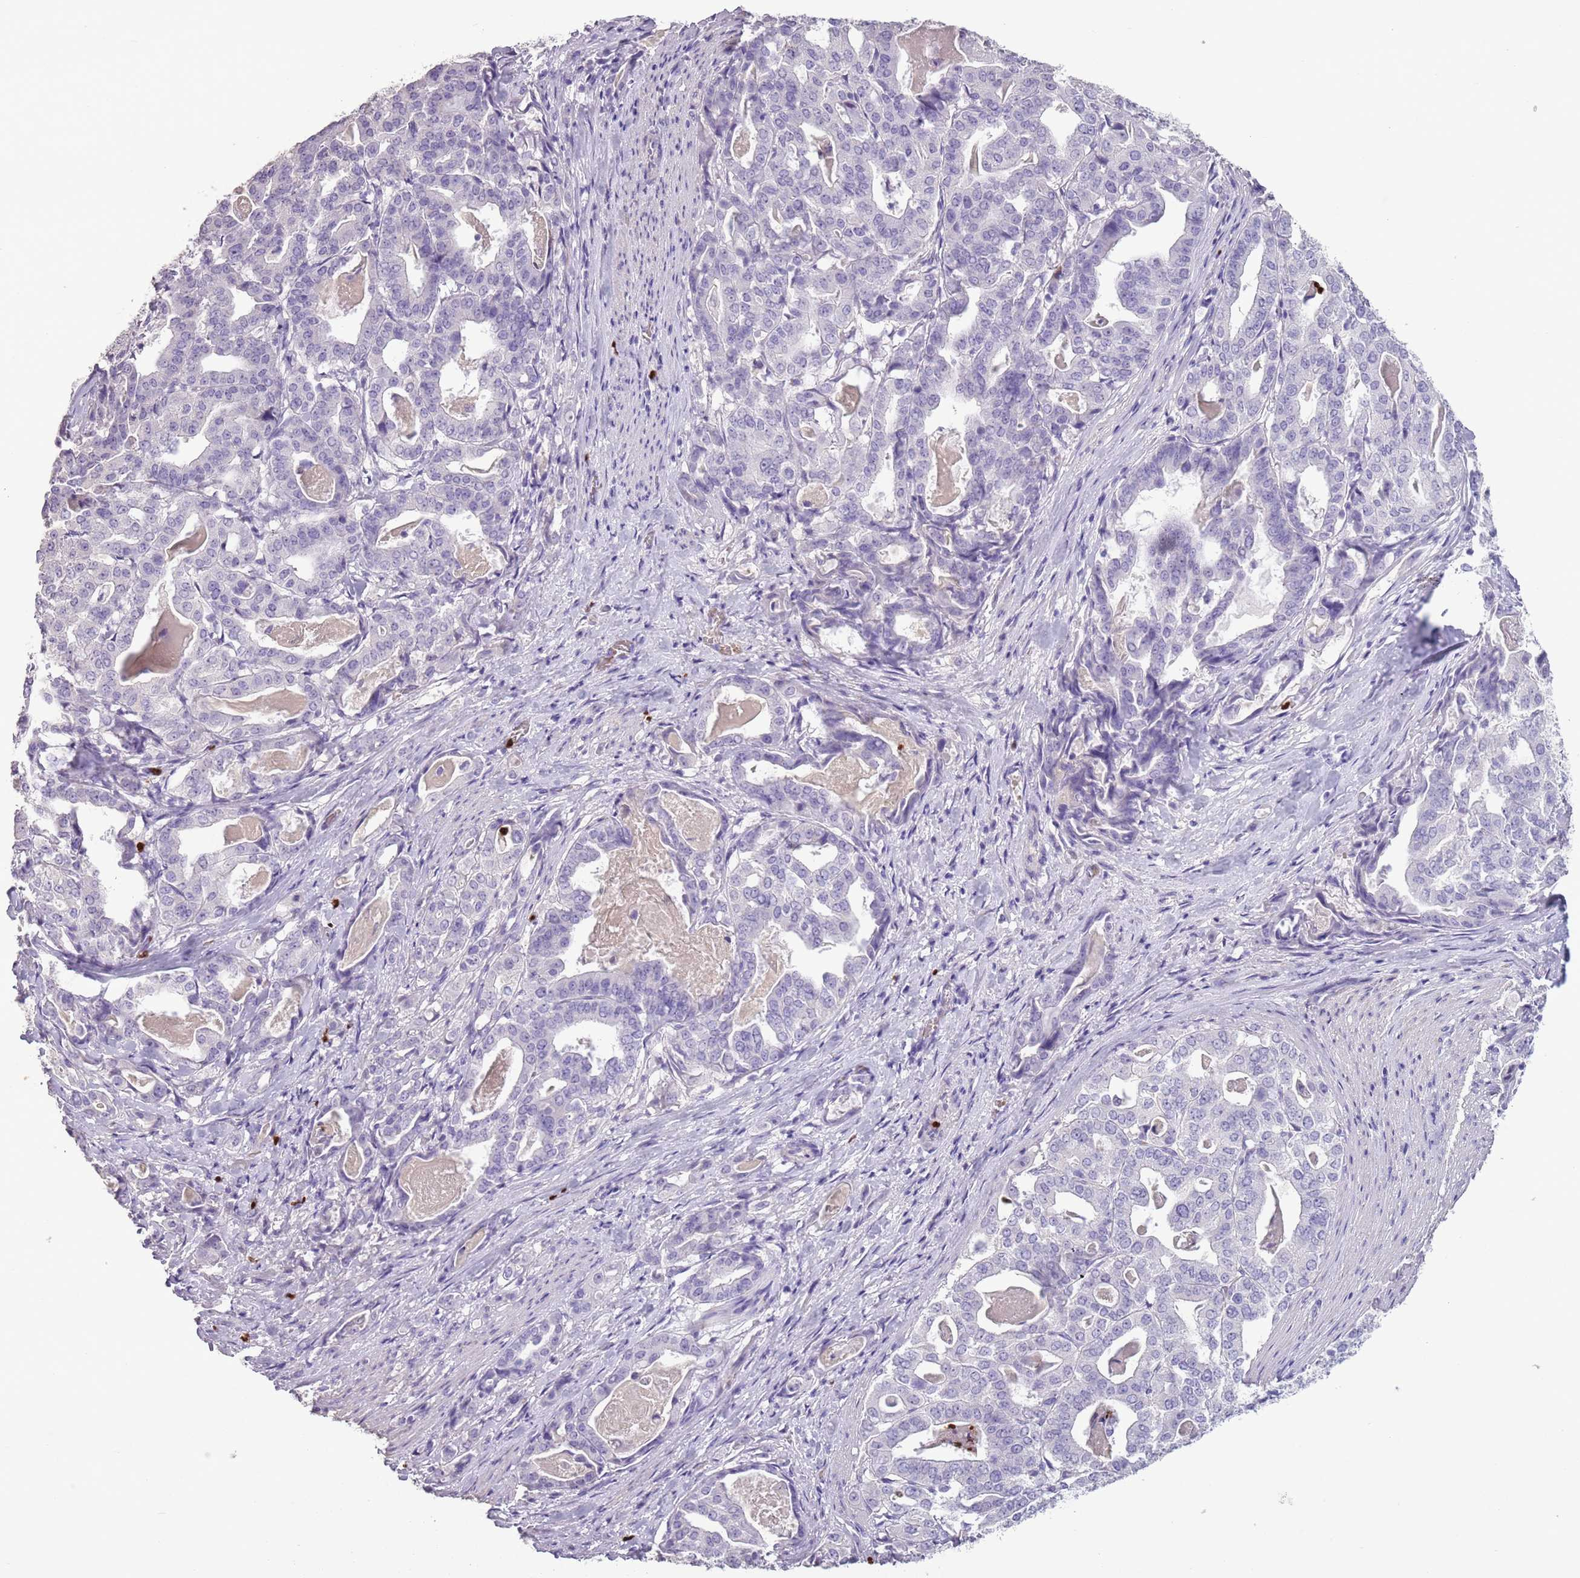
{"staining": {"intensity": "negative", "quantity": "none", "location": "none"}, "tissue": "stomach cancer", "cell_type": "Tumor cells", "image_type": "cancer", "snomed": [{"axis": "morphology", "description": "Adenocarcinoma, NOS"}, {"axis": "topography", "description": "Stomach"}], "caption": "Stomach cancer was stained to show a protein in brown. There is no significant staining in tumor cells.", "gene": "CELF6", "patient": {"sex": "male", "age": 48}}